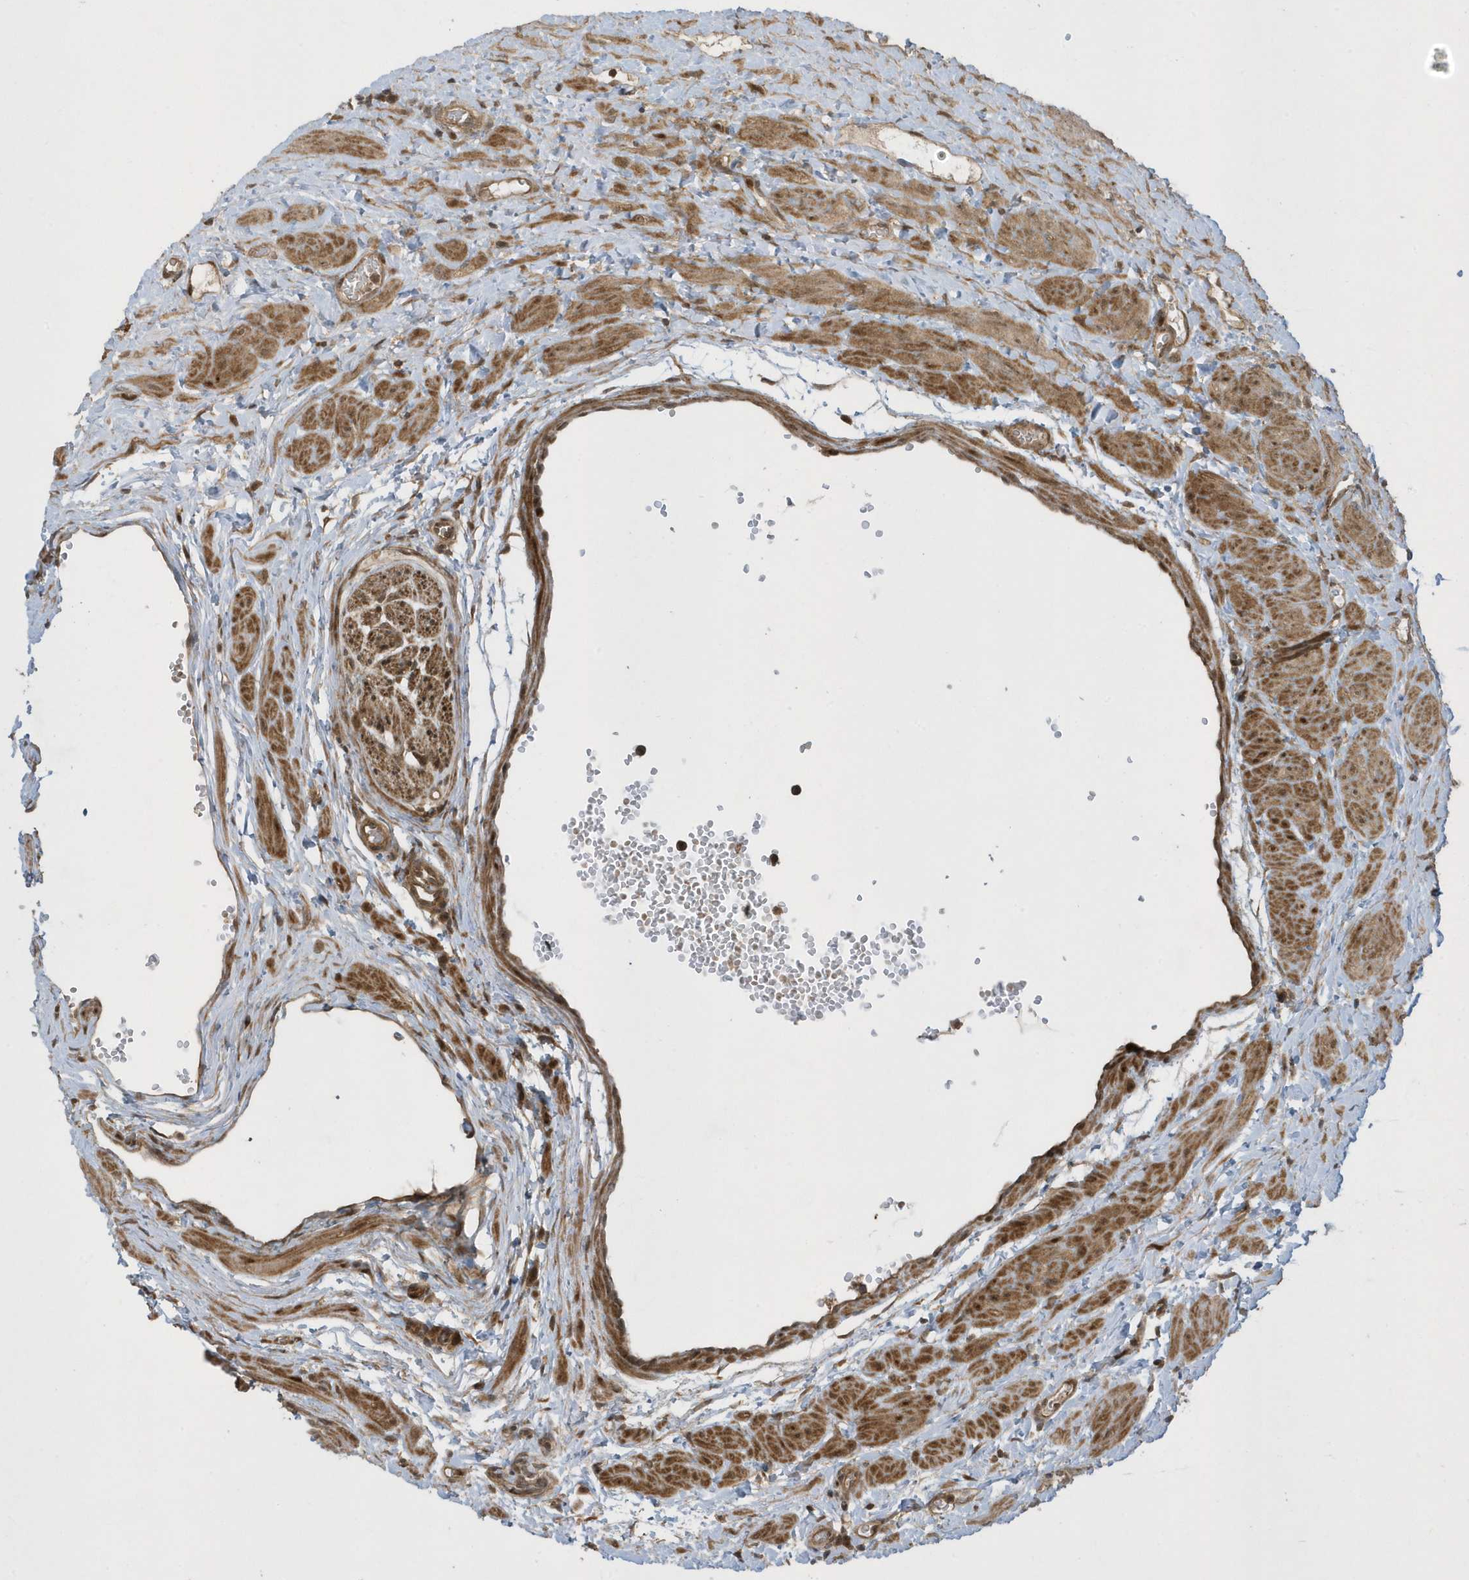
{"staining": {"intensity": "moderate", "quantity": "25%-75%", "location": "cytoplasmic/membranous"}, "tissue": "ovary", "cell_type": "Ovarian stroma cells", "image_type": "normal", "snomed": [{"axis": "morphology", "description": "Normal tissue, NOS"}, {"axis": "morphology", "description": "Cyst, NOS"}, {"axis": "topography", "description": "Ovary"}], "caption": "Moderate cytoplasmic/membranous protein expression is present in about 25%-75% of ovarian stroma cells in ovary. (Stains: DAB (3,3'-diaminobenzidine) in brown, nuclei in blue, Microscopy: brightfield microscopy at high magnification).", "gene": "STAMBP", "patient": {"sex": "female", "age": 33}}